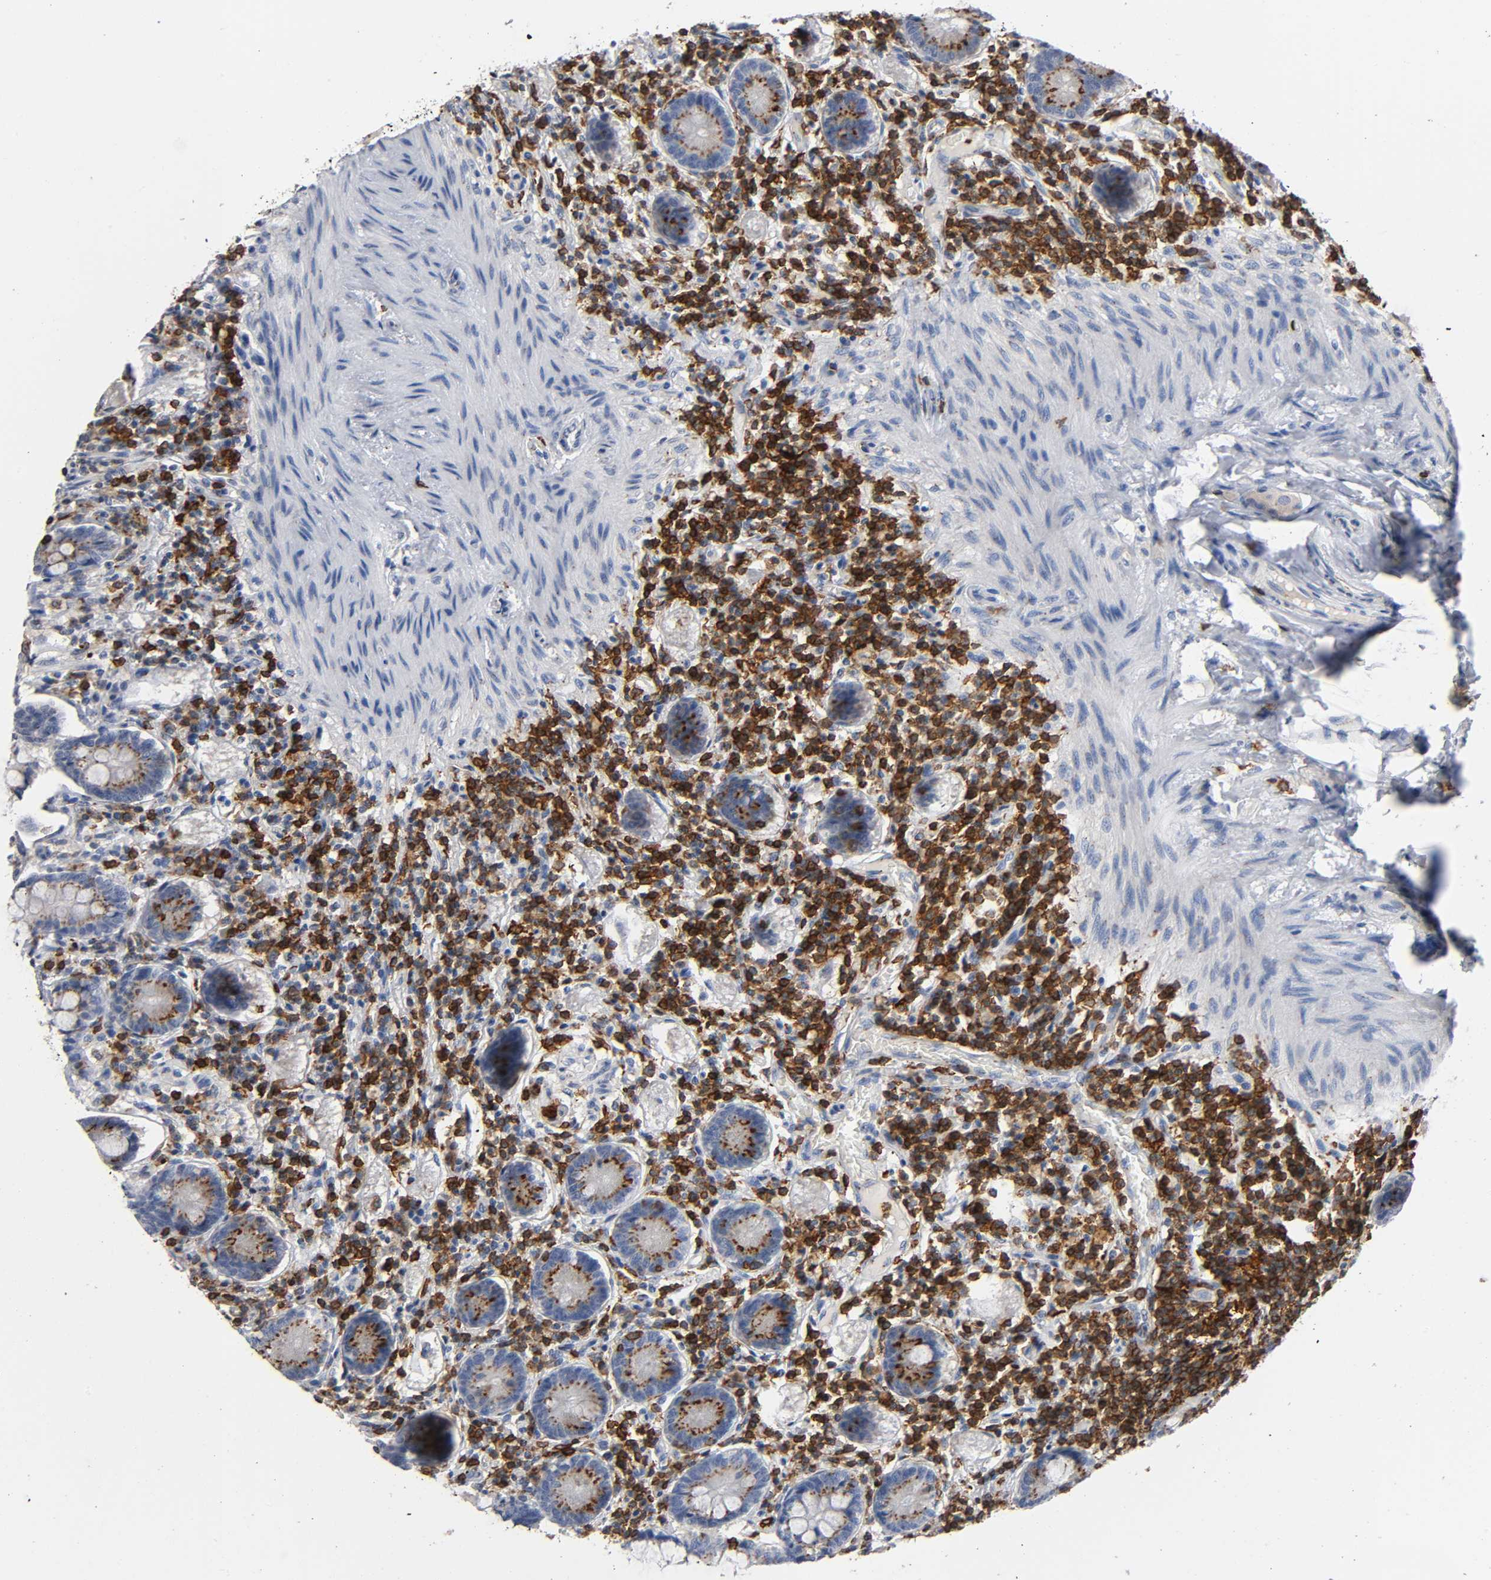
{"staining": {"intensity": "moderate", "quantity": ">75%", "location": "cytoplasmic/membranous"}, "tissue": "small intestine", "cell_type": "Glandular cells", "image_type": "normal", "snomed": [{"axis": "morphology", "description": "Normal tissue, NOS"}, {"axis": "topography", "description": "Small intestine"}], "caption": "Unremarkable small intestine reveals moderate cytoplasmic/membranous expression in approximately >75% of glandular cells, visualized by immunohistochemistry.", "gene": "CAPN10", "patient": {"sex": "male", "age": 41}}